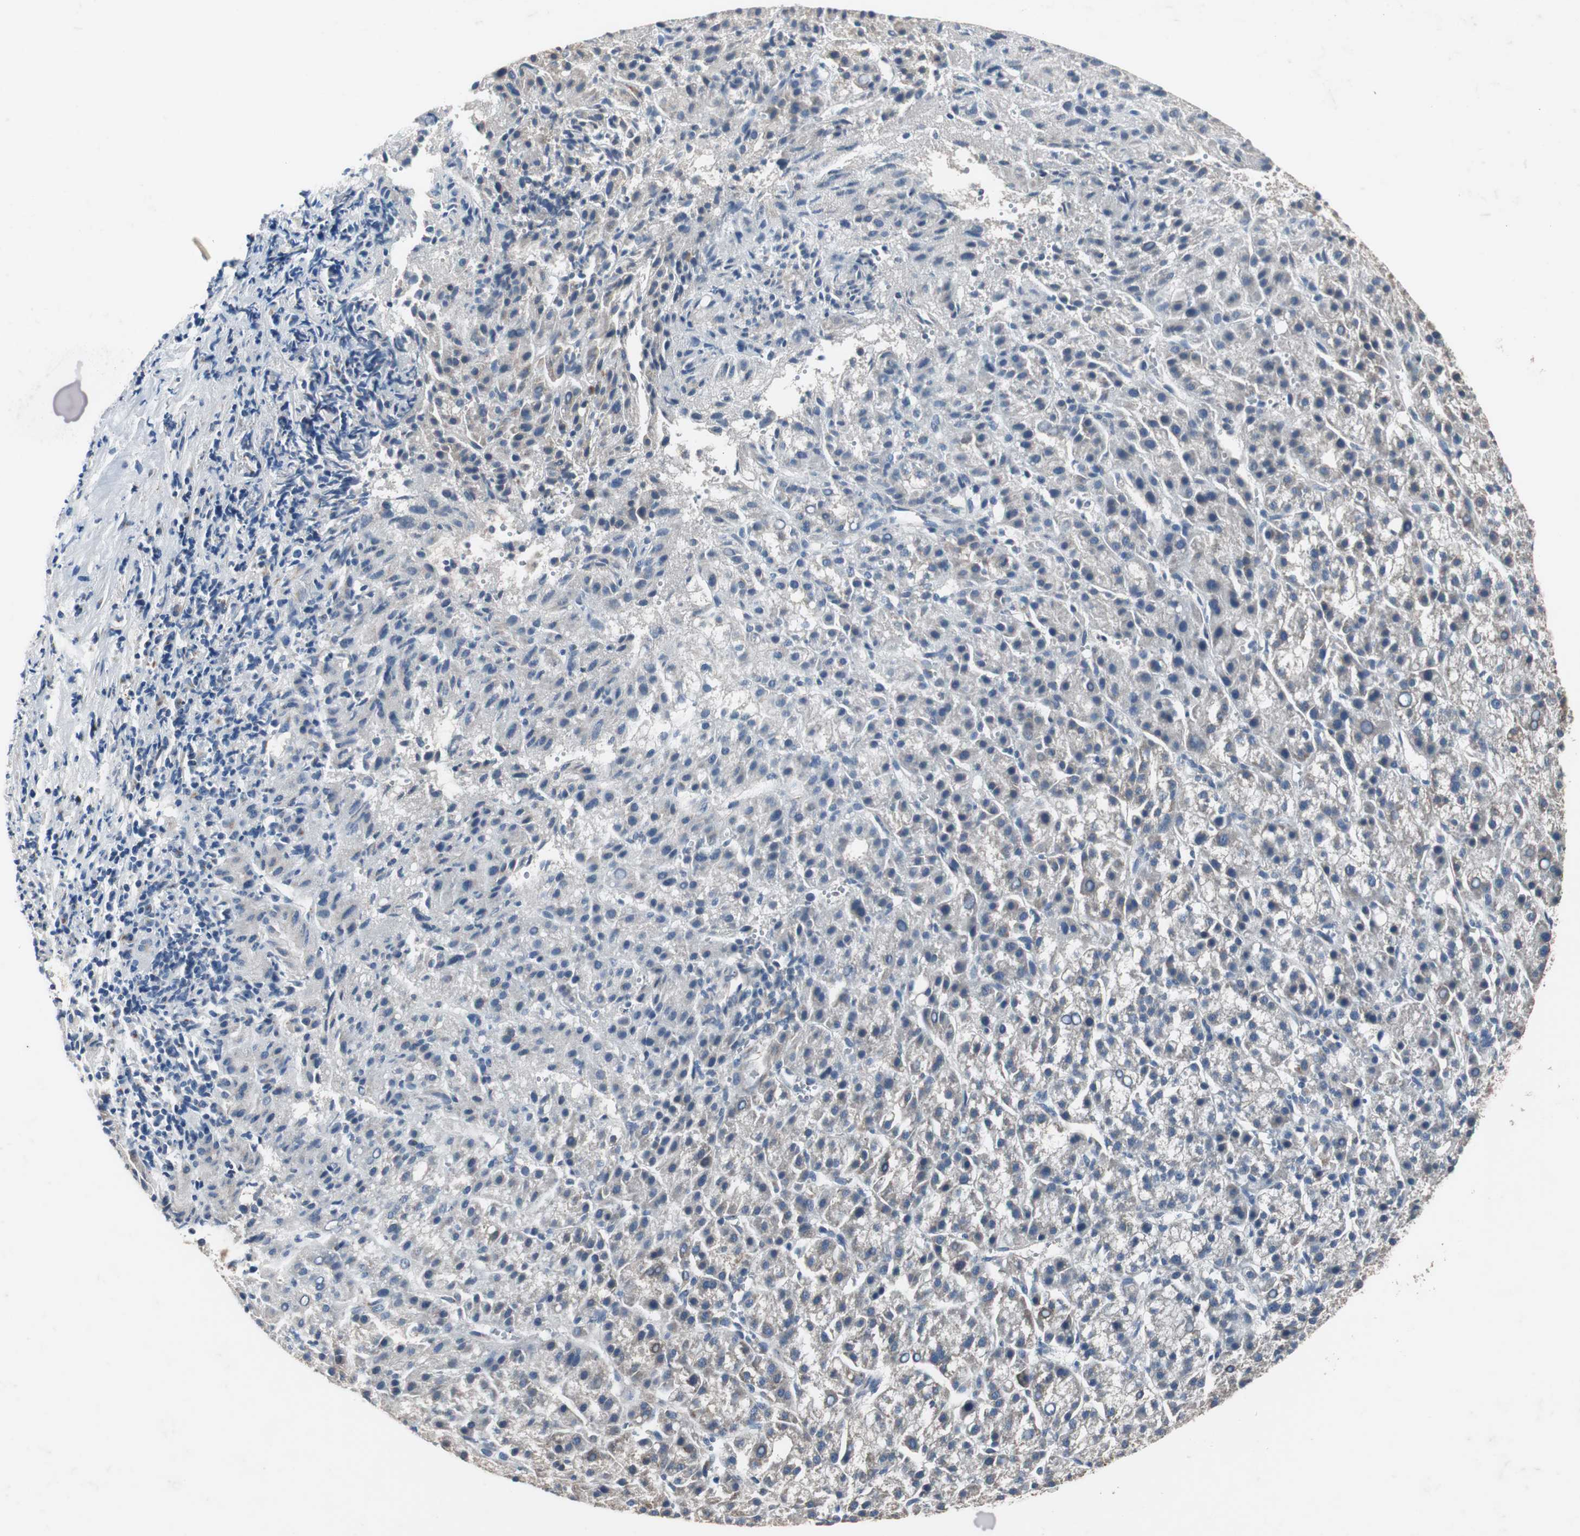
{"staining": {"intensity": "weak", "quantity": "25%-75%", "location": "cytoplasmic/membranous"}, "tissue": "liver cancer", "cell_type": "Tumor cells", "image_type": "cancer", "snomed": [{"axis": "morphology", "description": "Carcinoma, Hepatocellular, NOS"}, {"axis": "topography", "description": "Liver"}], "caption": "Tumor cells show weak cytoplasmic/membranous staining in about 25%-75% of cells in hepatocellular carcinoma (liver). The staining was performed using DAB, with brown indicating positive protein expression. Nuclei are stained blue with hematoxylin.", "gene": "CALB2", "patient": {"sex": "female", "age": 58}}